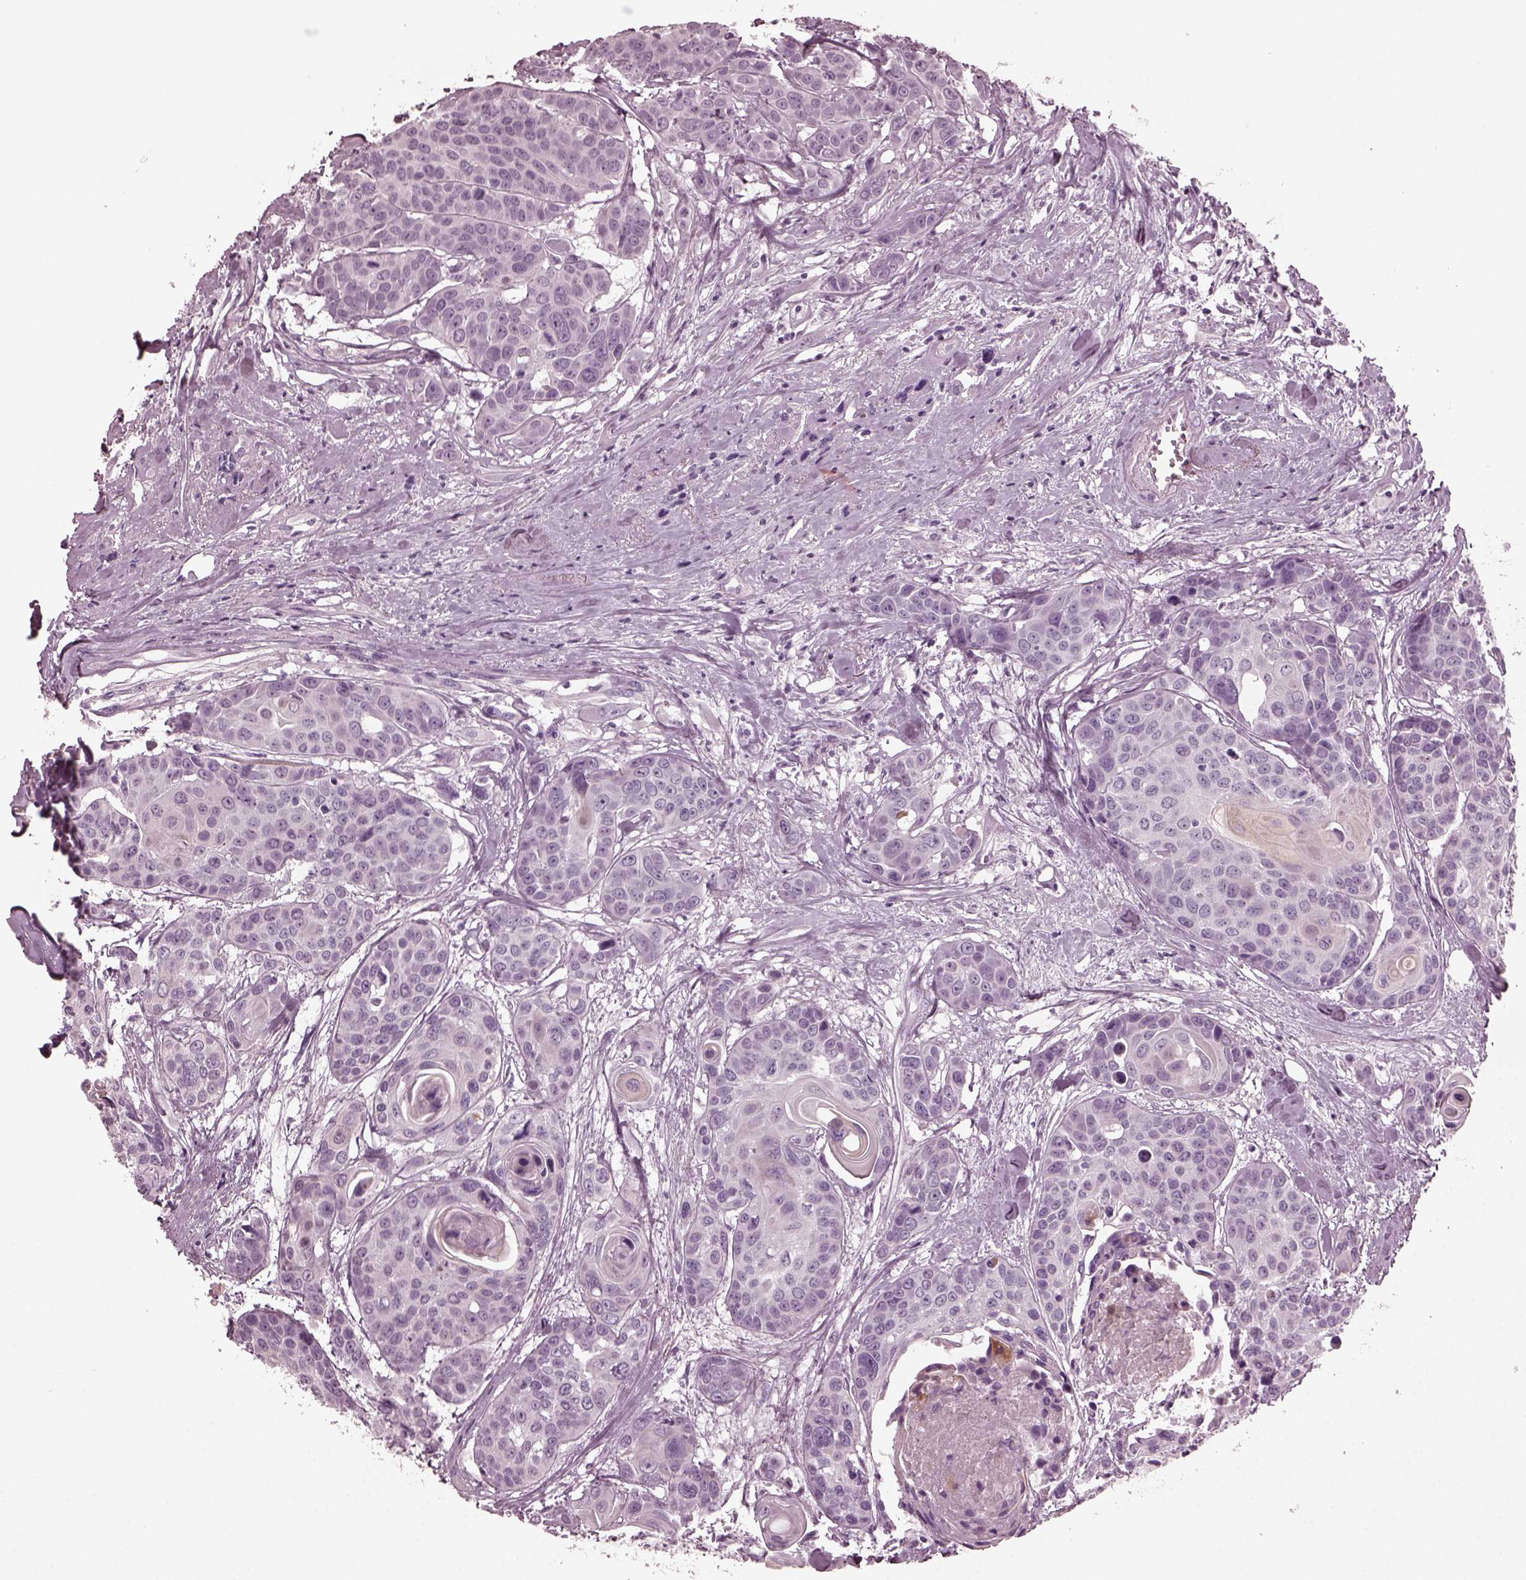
{"staining": {"intensity": "negative", "quantity": "none", "location": "none"}, "tissue": "head and neck cancer", "cell_type": "Tumor cells", "image_type": "cancer", "snomed": [{"axis": "morphology", "description": "Squamous cell carcinoma, NOS"}, {"axis": "topography", "description": "Oral tissue"}, {"axis": "topography", "description": "Head-Neck"}], "caption": "Head and neck squamous cell carcinoma stained for a protein using IHC reveals no expression tumor cells.", "gene": "GRM6", "patient": {"sex": "male", "age": 56}}